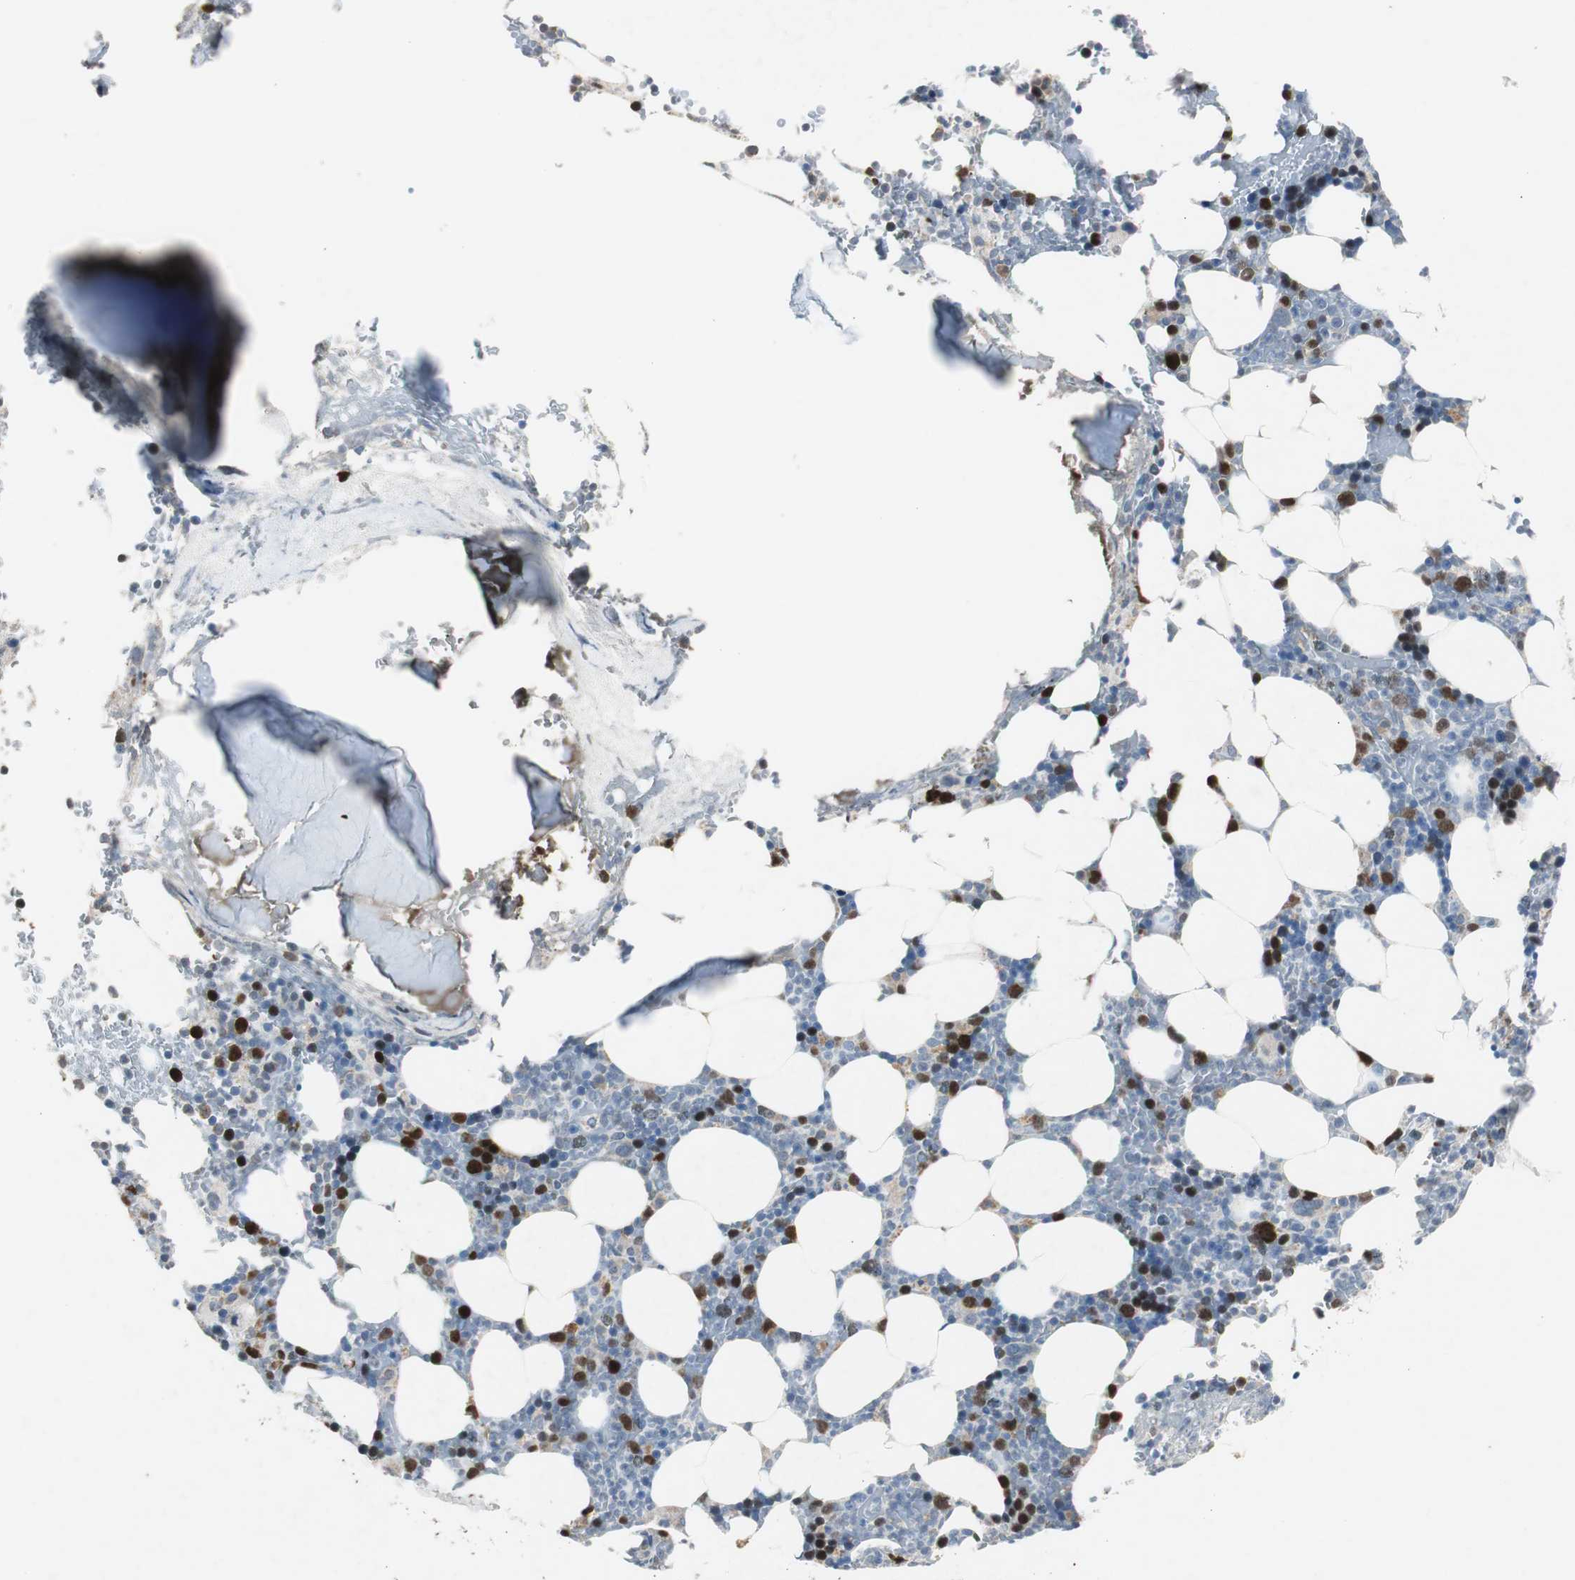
{"staining": {"intensity": "strong", "quantity": "25%-75%", "location": "cytoplasmic/membranous,nuclear"}, "tissue": "bone marrow", "cell_type": "Hematopoietic cells", "image_type": "normal", "snomed": [{"axis": "morphology", "description": "Normal tissue, NOS"}, {"axis": "topography", "description": "Bone marrow"}], "caption": "Brown immunohistochemical staining in normal bone marrow displays strong cytoplasmic/membranous,nuclear positivity in approximately 25%-75% of hematopoietic cells. (Stains: DAB in brown, nuclei in blue, Microscopy: brightfield microscopy at high magnification).", "gene": "TK1", "patient": {"sex": "female", "age": 73}}